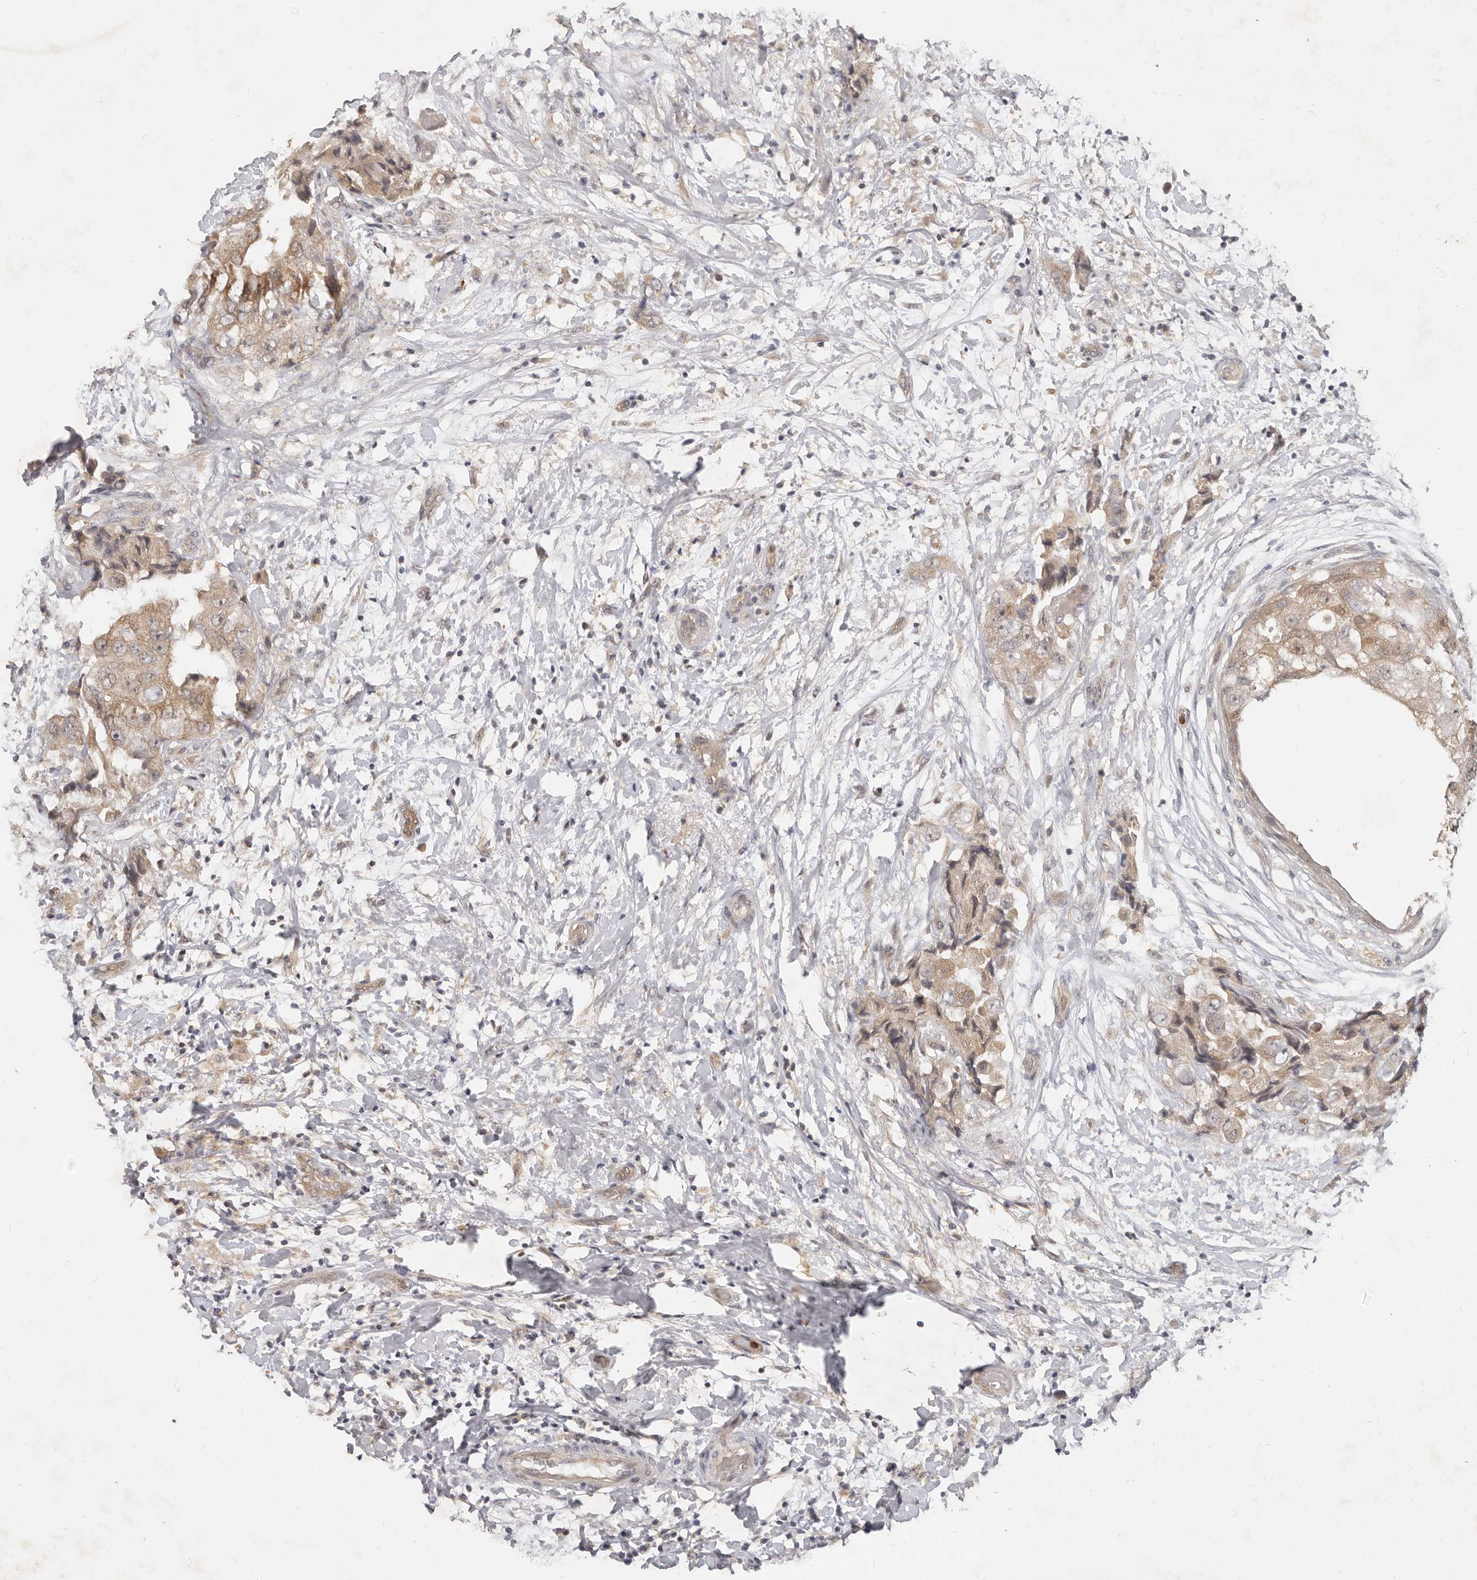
{"staining": {"intensity": "moderate", "quantity": ">75%", "location": "cytoplasmic/membranous"}, "tissue": "breast cancer", "cell_type": "Tumor cells", "image_type": "cancer", "snomed": [{"axis": "morphology", "description": "Normal tissue, NOS"}, {"axis": "morphology", "description": "Duct carcinoma"}, {"axis": "topography", "description": "Breast"}], "caption": "Infiltrating ductal carcinoma (breast) stained with DAB (3,3'-diaminobenzidine) immunohistochemistry (IHC) reveals medium levels of moderate cytoplasmic/membranous positivity in about >75% of tumor cells.", "gene": "USP49", "patient": {"sex": "female", "age": 62}}